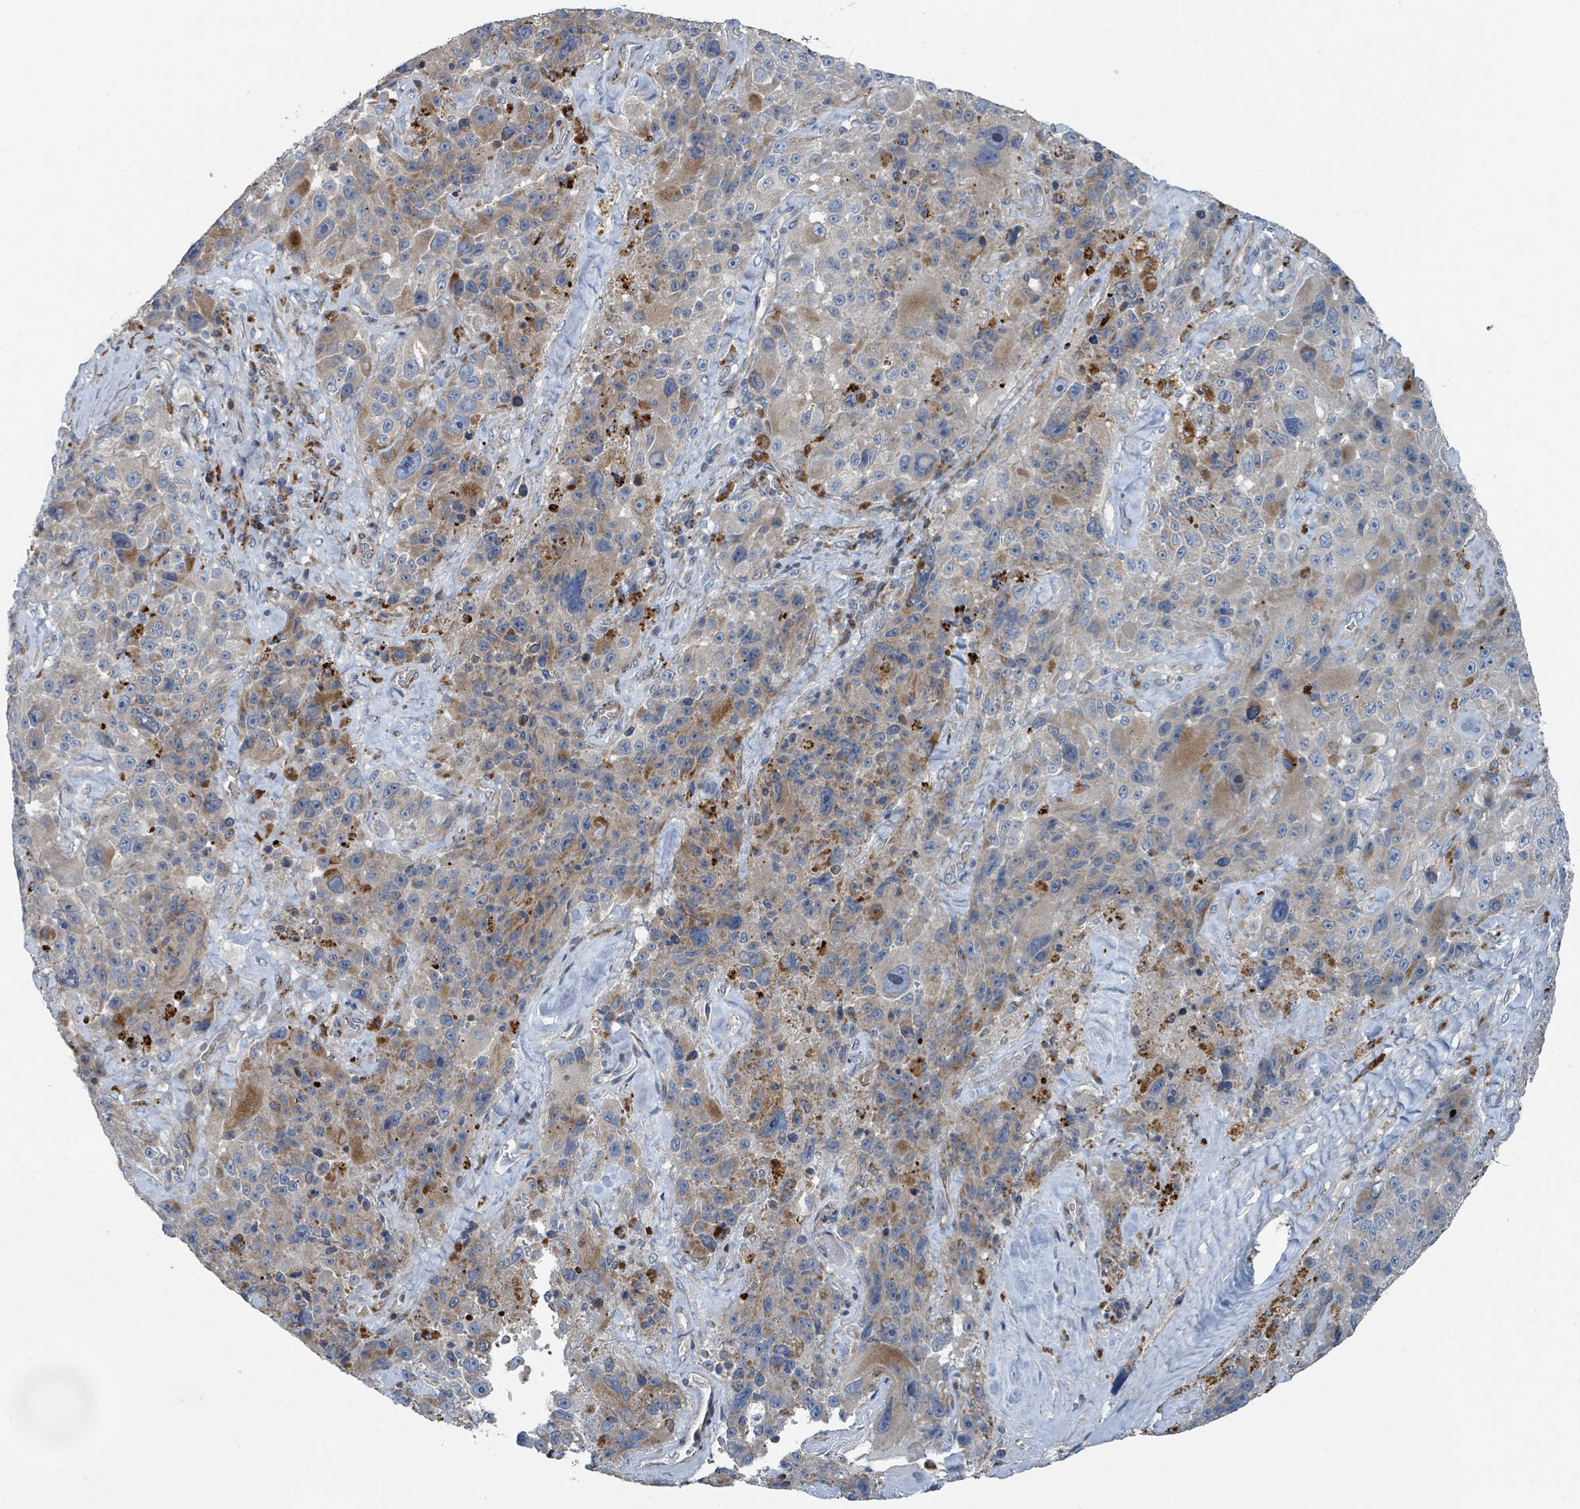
{"staining": {"intensity": "weak", "quantity": "25%-75%", "location": "cytoplasmic/membranous"}, "tissue": "melanoma", "cell_type": "Tumor cells", "image_type": "cancer", "snomed": [{"axis": "morphology", "description": "Malignant melanoma, Metastatic site"}, {"axis": "topography", "description": "Lymph node"}], "caption": "Approximately 25%-75% of tumor cells in human malignant melanoma (metastatic site) show weak cytoplasmic/membranous protein positivity as visualized by brown immunohistochemical staining.", "gene": "DIPK2A", "patient": {"sex": "male", "age": 62}}